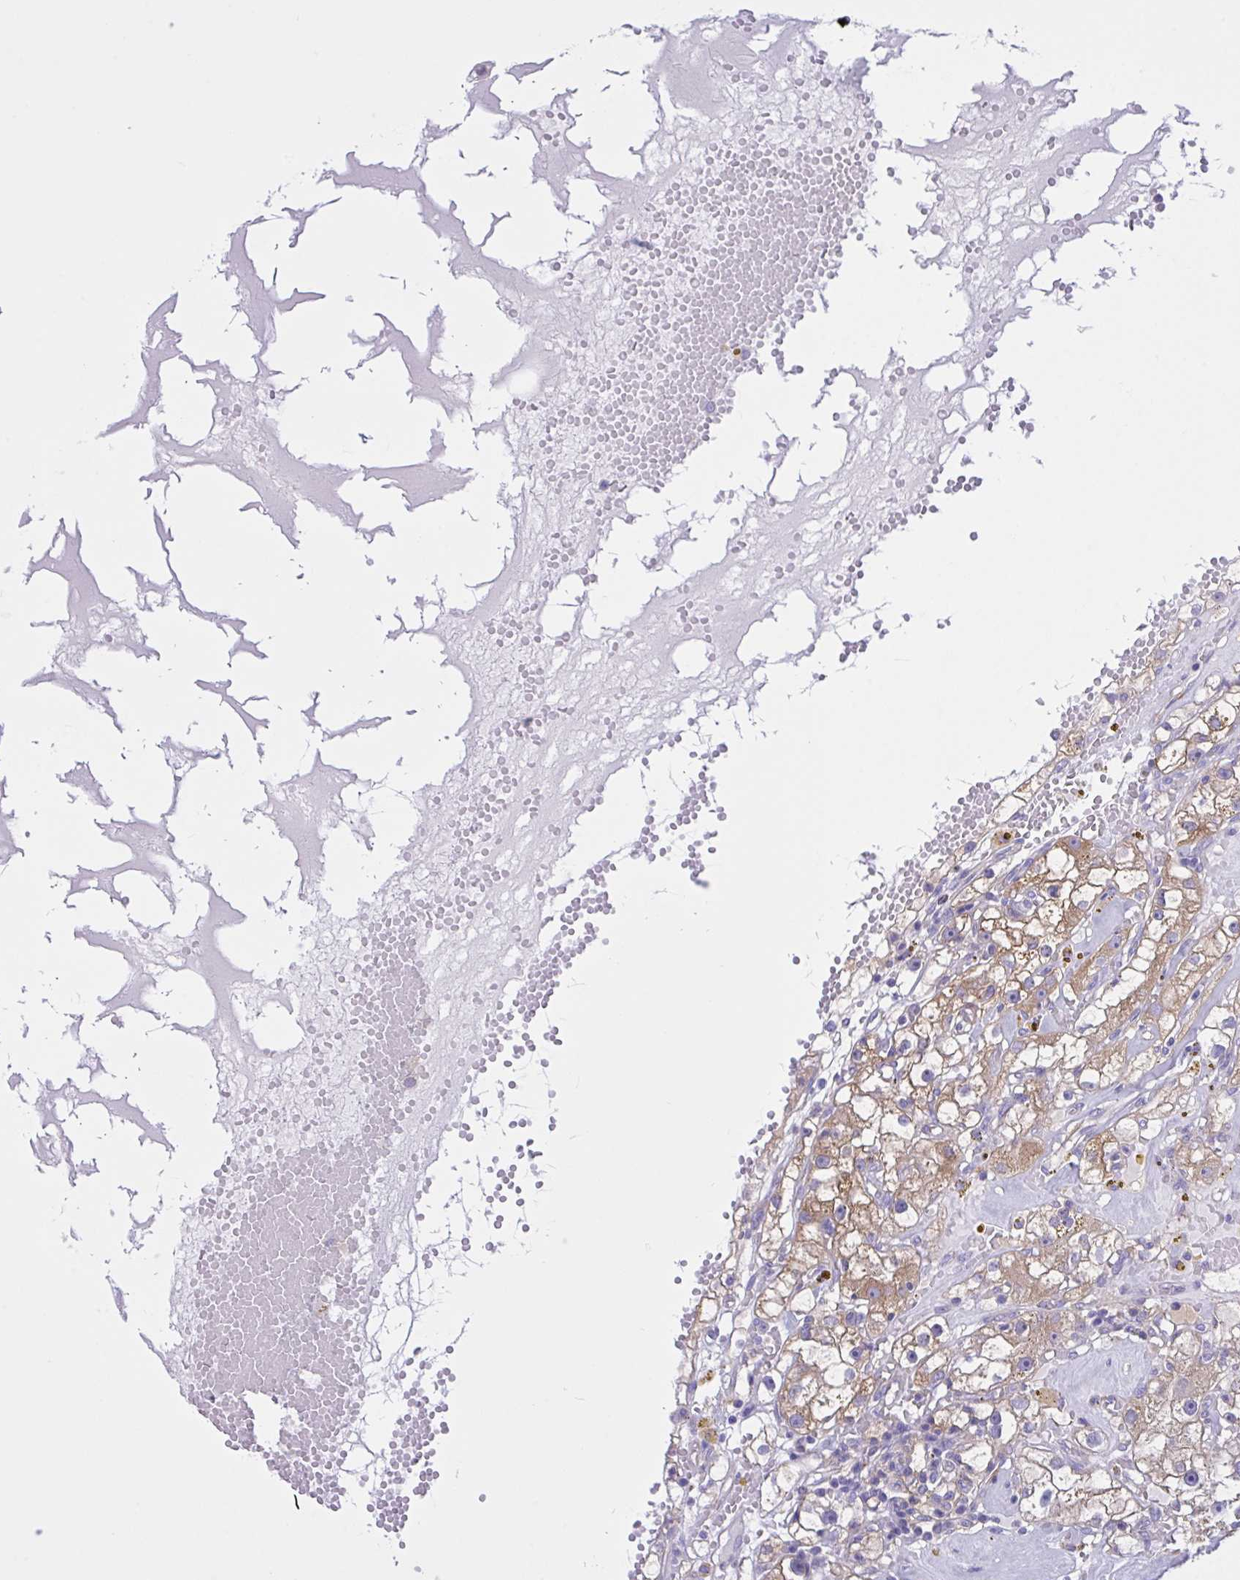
{"staining": {"intensity": "moderate", "quantity": "<25%", "location": "cytoplasmic/membranous"}, "tissue": "renal cancer", "cell_type": "Tumor cells", "image_type": "cancer", "snomed": [{"axis": "morphology", "description": "Adenocarcinoma, NOS"}, {"axis": "topography", "description": "Kidney"}], "caption": "Immunohistochemistry image of neoplastic tissue: adenocarcinoma (renal) stained using immunohistochemistry (IHC) displays low levels of moderate protein expression localized specifically in the cytoplasmic/membranous of tumor cells, appearing as a cytoplasmic/membranous brown color.", "gene": "OR51M1", "patient": {"sex": "male", "age": 56}}